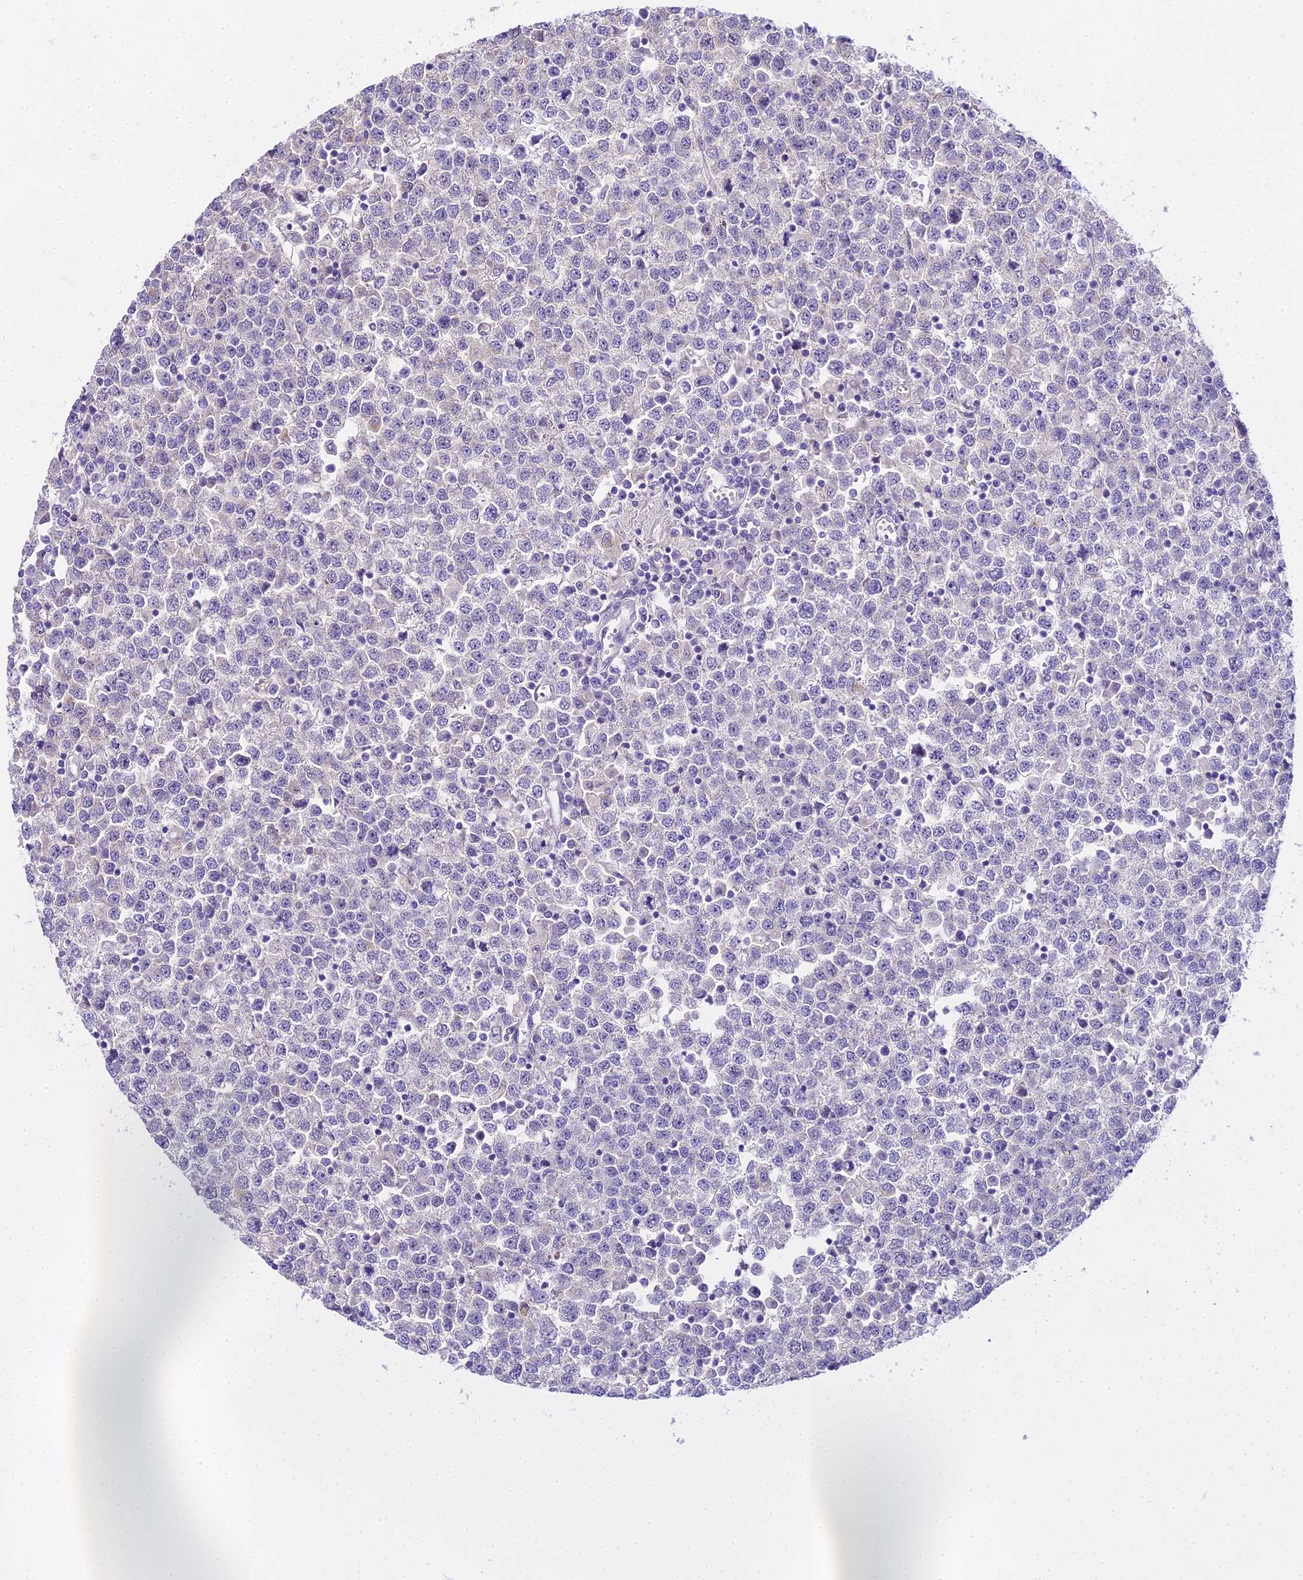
{"staining": {"intensity": "negative", "quantity": "none", "location": "none"}, "tissue": "testis cancer", "cell_type": "Tumor cells", "image_type": "cancer", "snomed": [{"axis": "morphology", "description": "Seminoma, NOS"}, {"axis": "topography", "description": "Testis"}], "caption": "Histopathology image shows no protein expression in tumor cells of testis cancer tissue. (Stains: DAB immunohistochemistry with hematoxylin counter stain, Microscopy: brightfield microscopy at high magnification).", "gene": "MAT2A", "patient": {"sex": "male", "age": 65}}